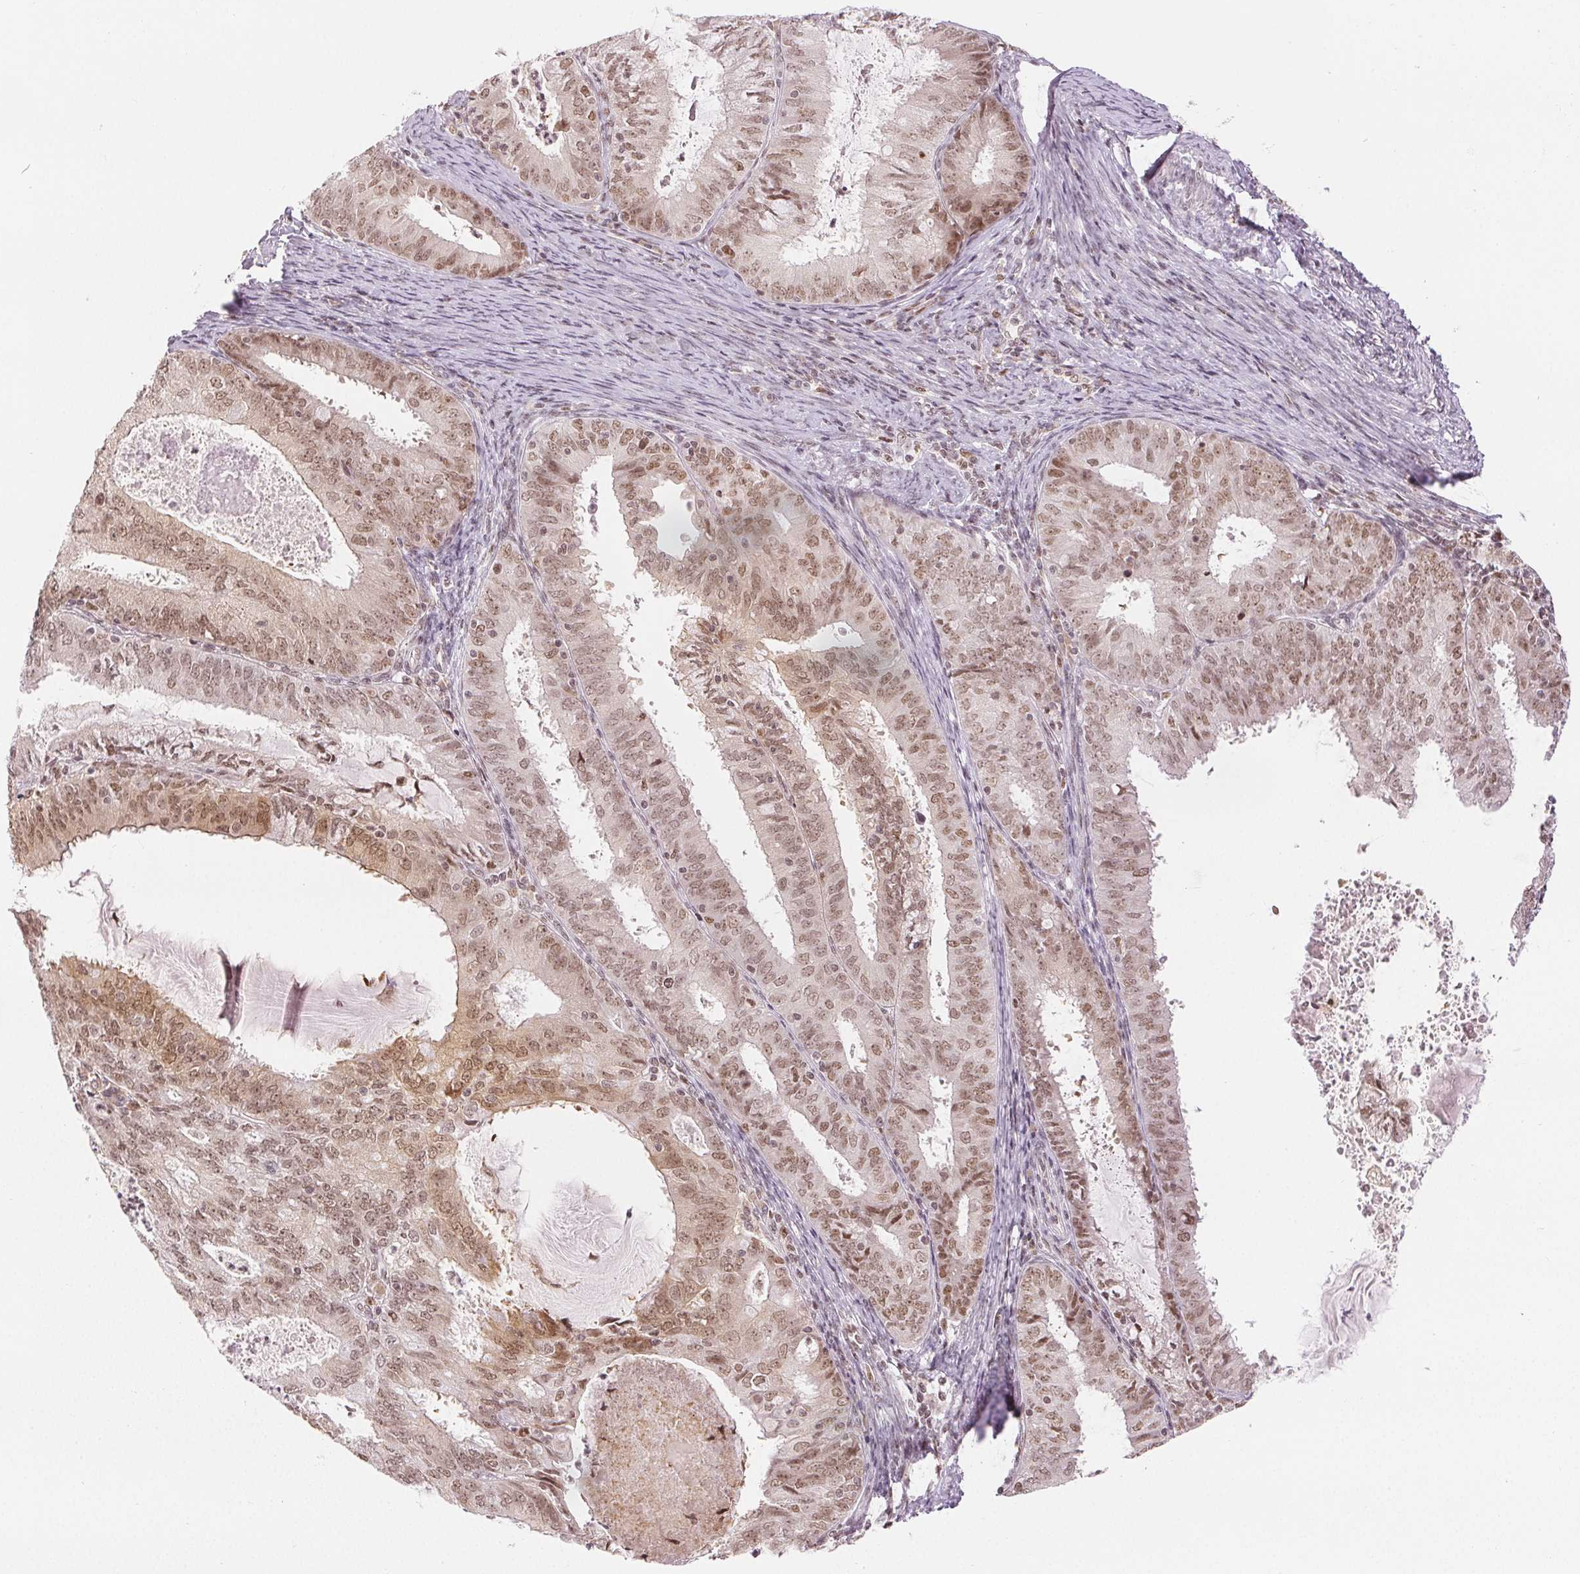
{"staining": {"intensity": "moderate", "quantity": ">75%", "location": "nuclear"}, "tissue": "endometrial cancer", "cell_type": "Tumor cells", "image_type": "cancer", "snomed": [{"axis": "morphology", "description": "Adenocarcinoma, NOS"}, {"axis": "topography", "description": "Endometrium"}], "caption": "Immunohistochemistry histopathology image of endometrial cancer stained for a protein (brown), which demonstrates medium levels of moderate nuclear expression in approximately >75% of tumor cells.", "gene": "DEK", "patient": {"sex": "female", "age": 57}}